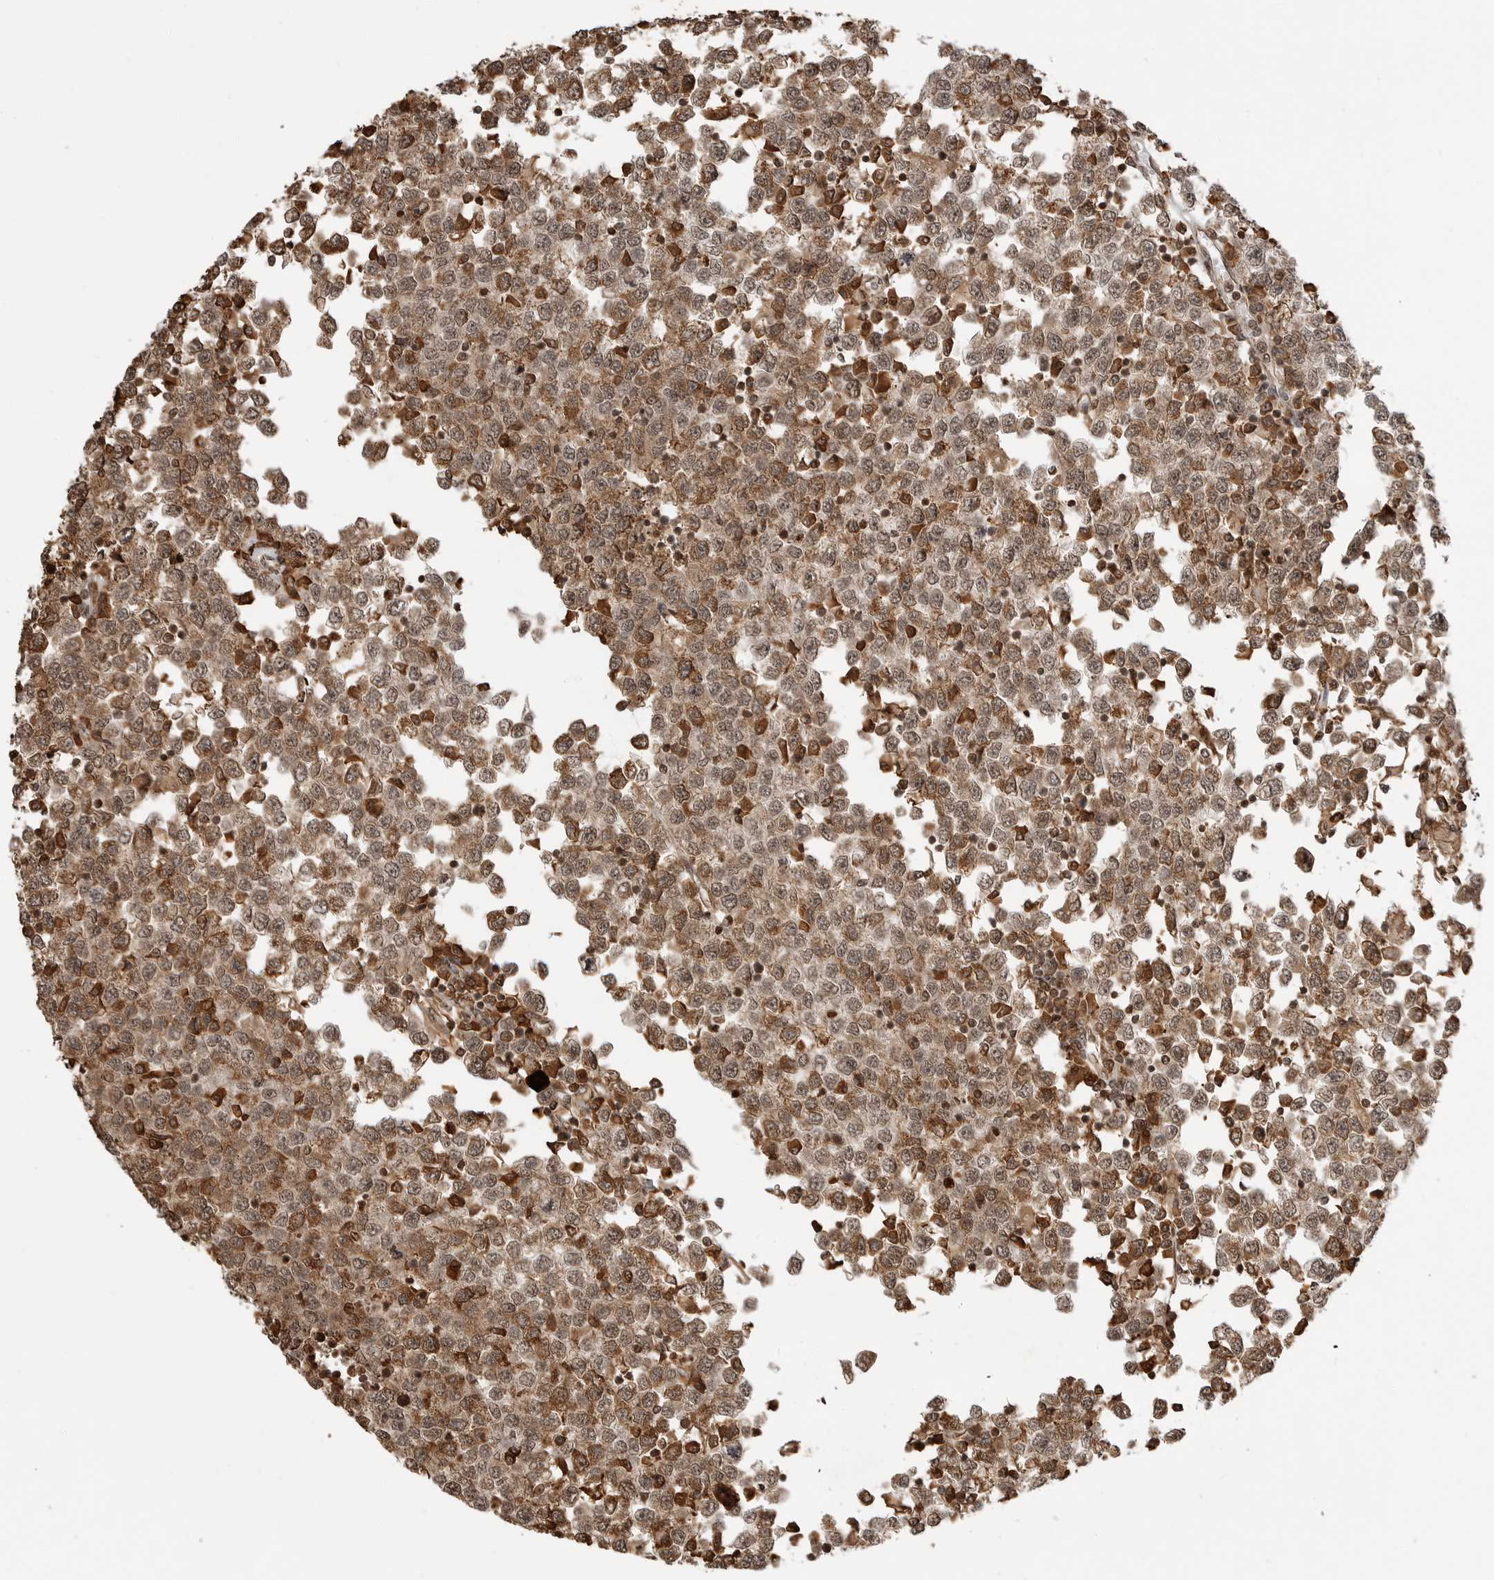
{"staining": {"intensity": "moderate", "quantity": ">75%", "location": "cytoplasmic/membranous,nuclear"}, "tissue": "testis cancer", "cell_type": "Tumor cells", "image_type": "cancer", "snomed": [{"axis": "morphology", "description": "Seminoma, NOS"}, {"axis": "topography", "description": "Testis"}], "caption": "Tumor cells reveal moderate cytoplasmic/membranous and nuclear expression in about >75% of cells in seminoma (testis).", "gene": "BMP2K", "patient": {"sex": "male", "age": 65}}